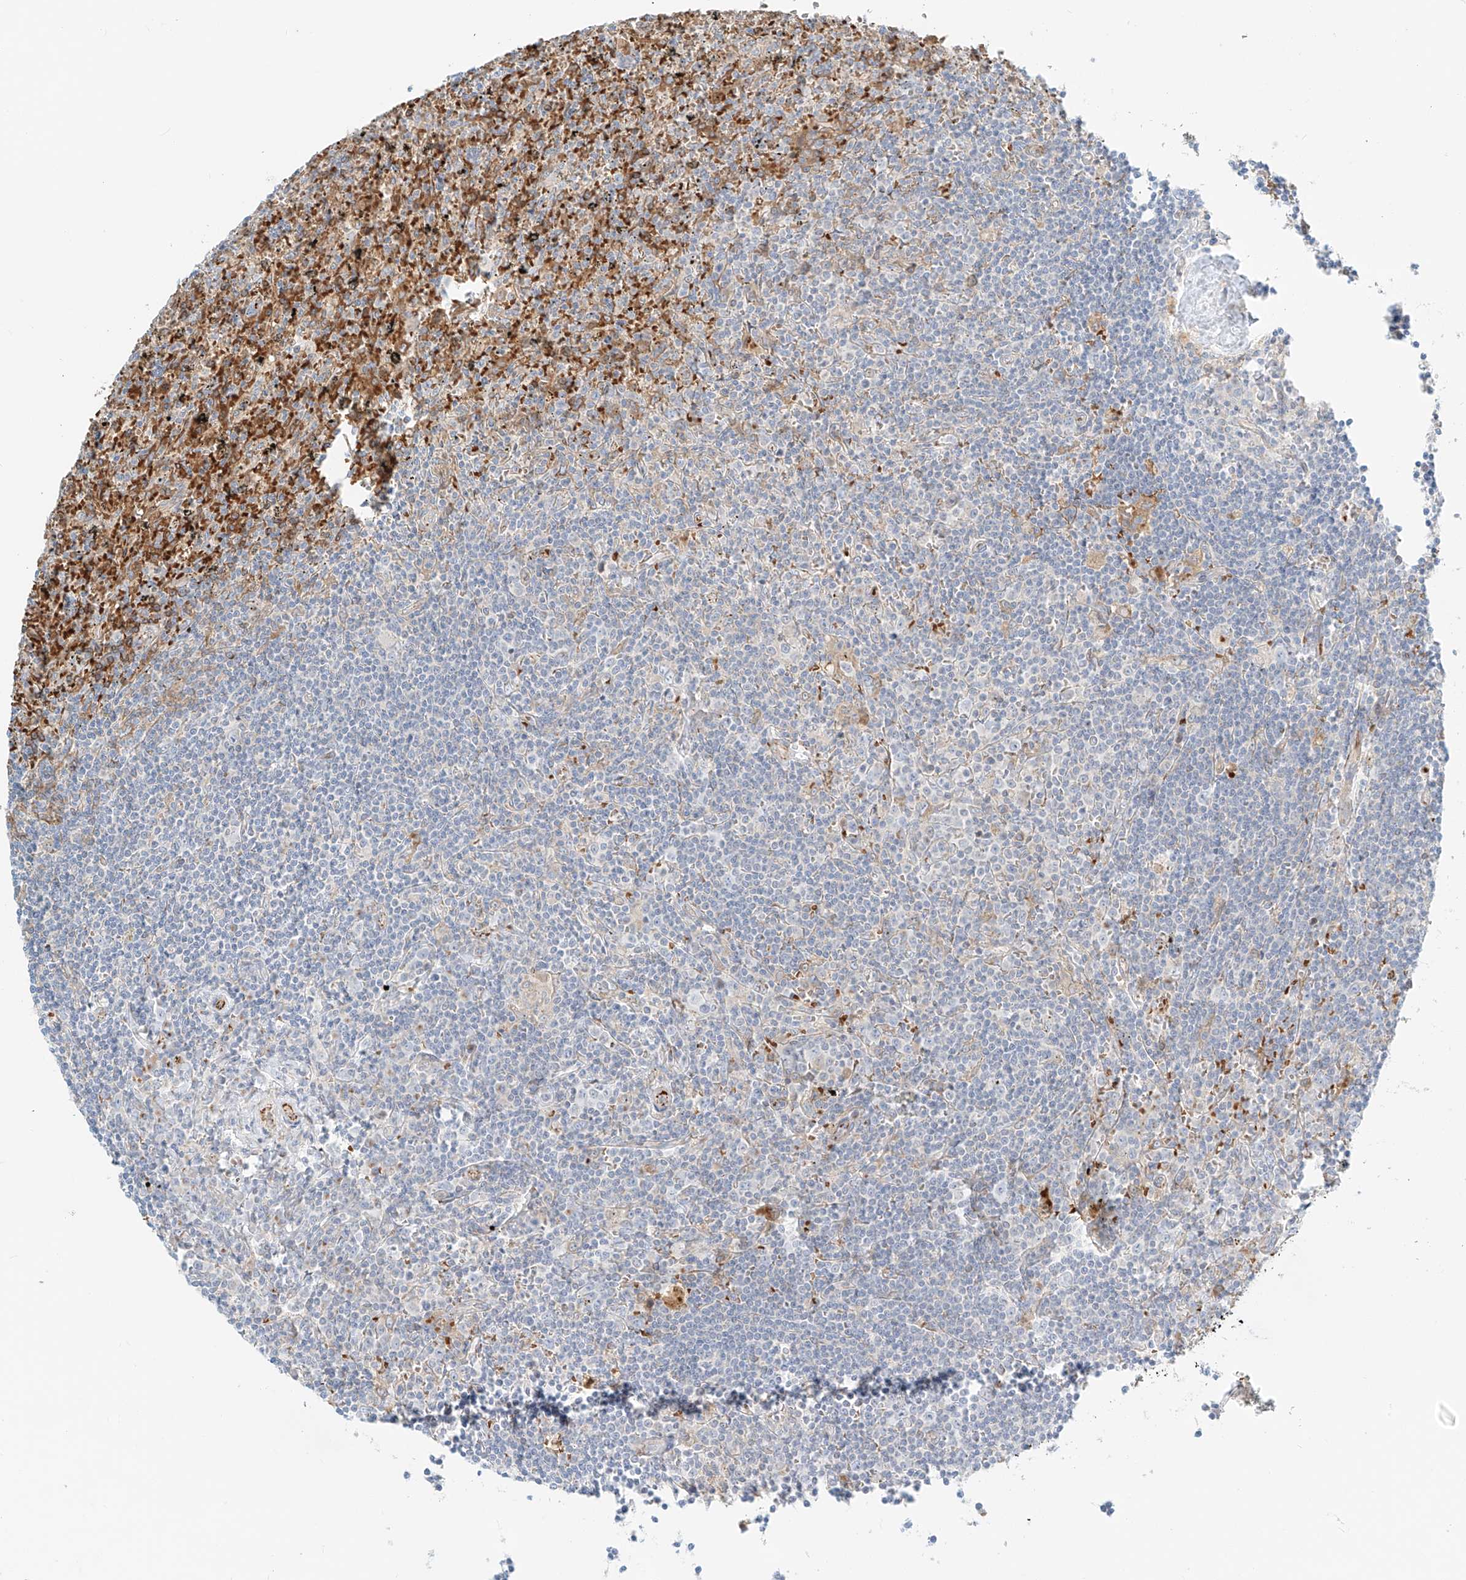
{"staining": {"intensity": "weak", "quantity": "<25%", "location": "cytoplasmic/membranous"}, "tissue": "lymphoma", "cell_type": "Tumor cells", "image_type": "cancer", "snomed": [{"axis": "morphology", "description": "Malignant lymphoma, non-Hodgkin's type, Low grade"}, {"axis": "topography", "description": "Spleen"}], "caption": "IHC image of malignant lymphoma, non-Hodgkin's type (low-grade) stained for a protein (brown), which shows no expression in tumor cells.", "gene": "EIPR1", "patient": {"sex": "male", "age": 76}}